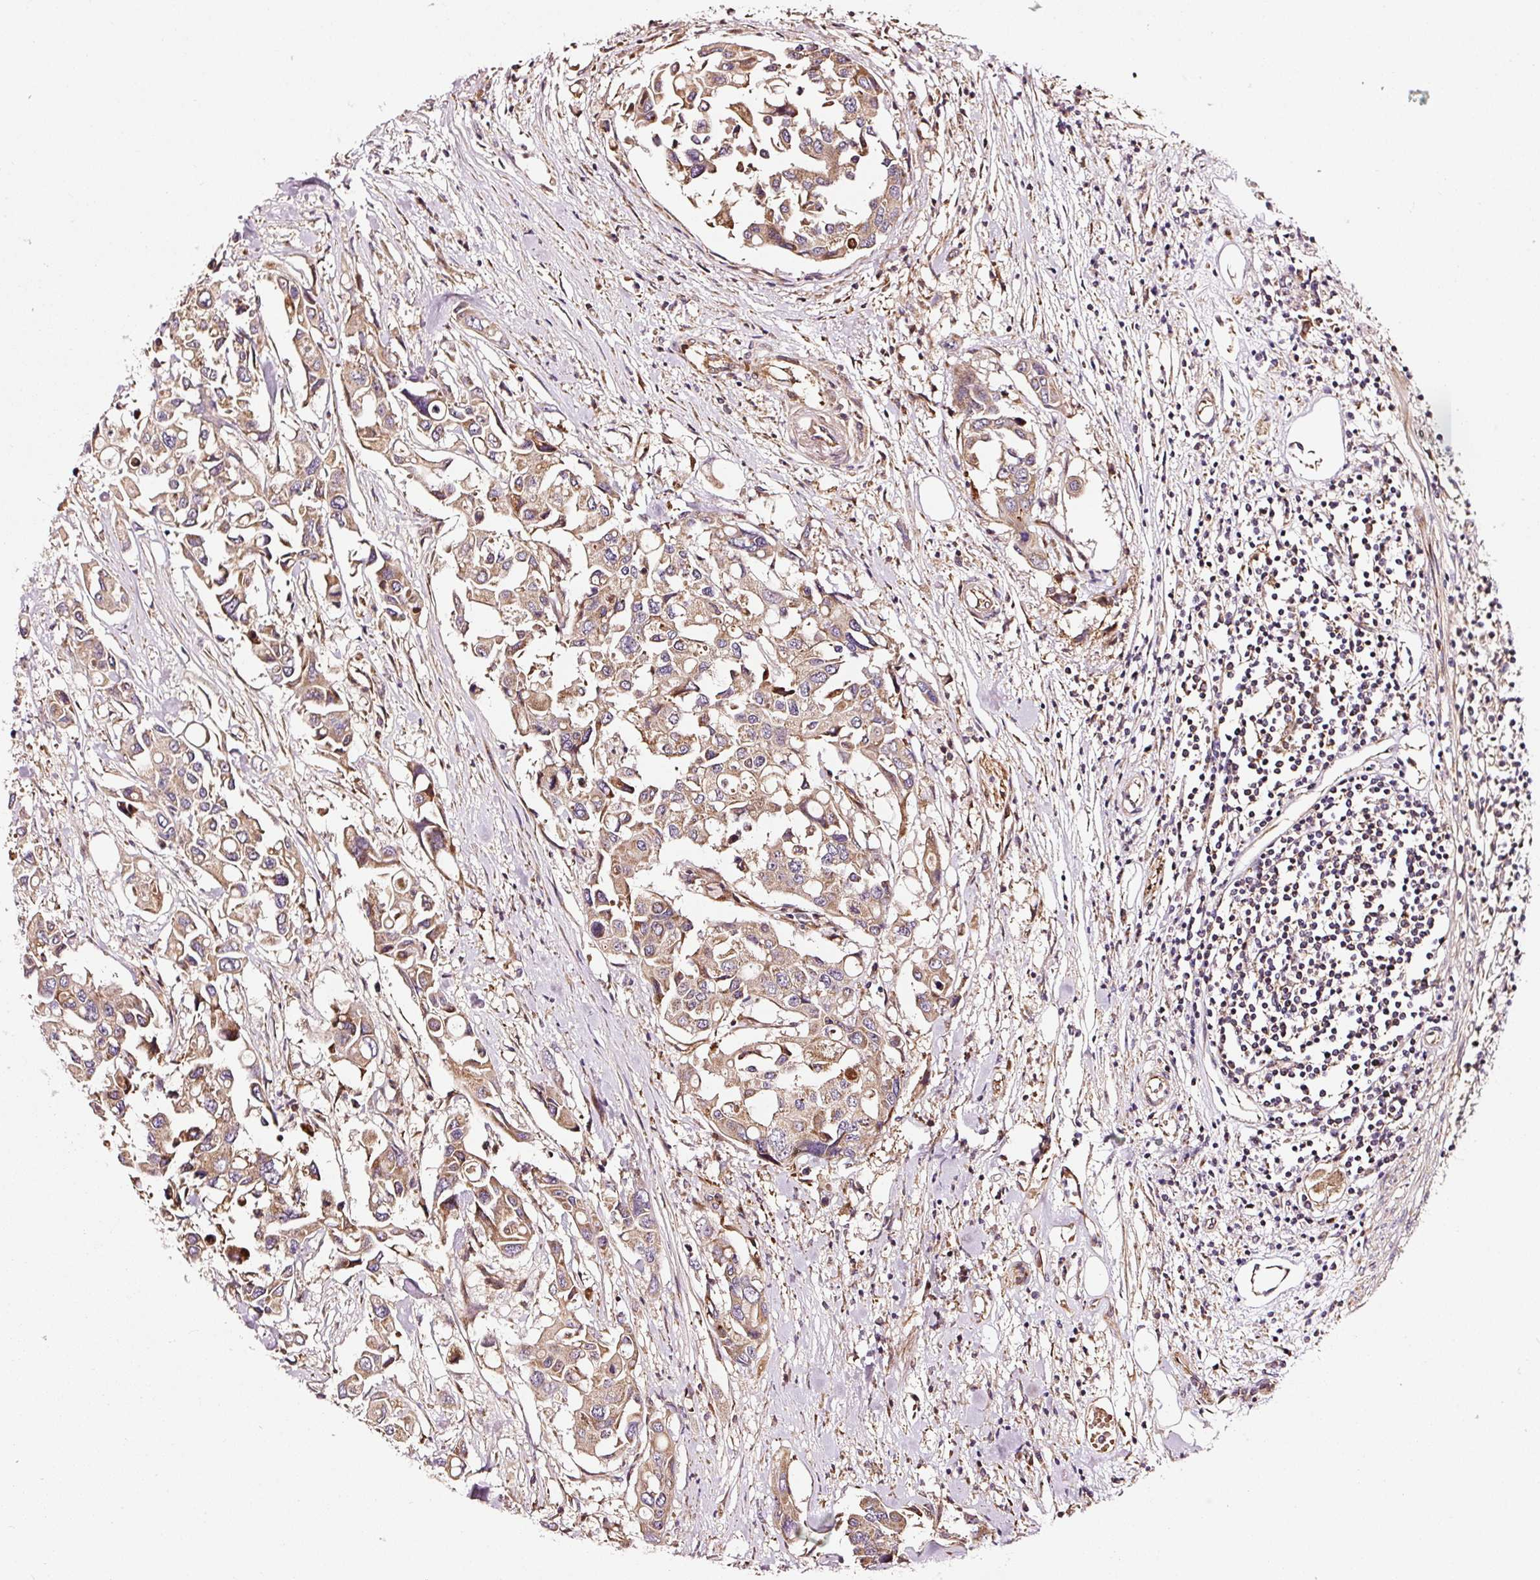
{"staining": {"intensity": "moderate", "quantity": ">75%", "location": "cytoplasmic/membranous"}, "tissue": "colorectal cancer", "cell_type": "Tumor cells", "image_type": "cancer", "snomed": [{"axis": "morphology", "description": "Adenocarcinoma, NOS"}, {"axis": "topography", "description": "Colon"}], "caption": "DAB immunohistochemical staining of human colorectal cancer (adenocarcinoma) reveals moderate cytoplasmic/membranous protein expression in about >75% of tumor cells.", "gene": "ISCU", "patient": {"sex": "male", "age": 77}}